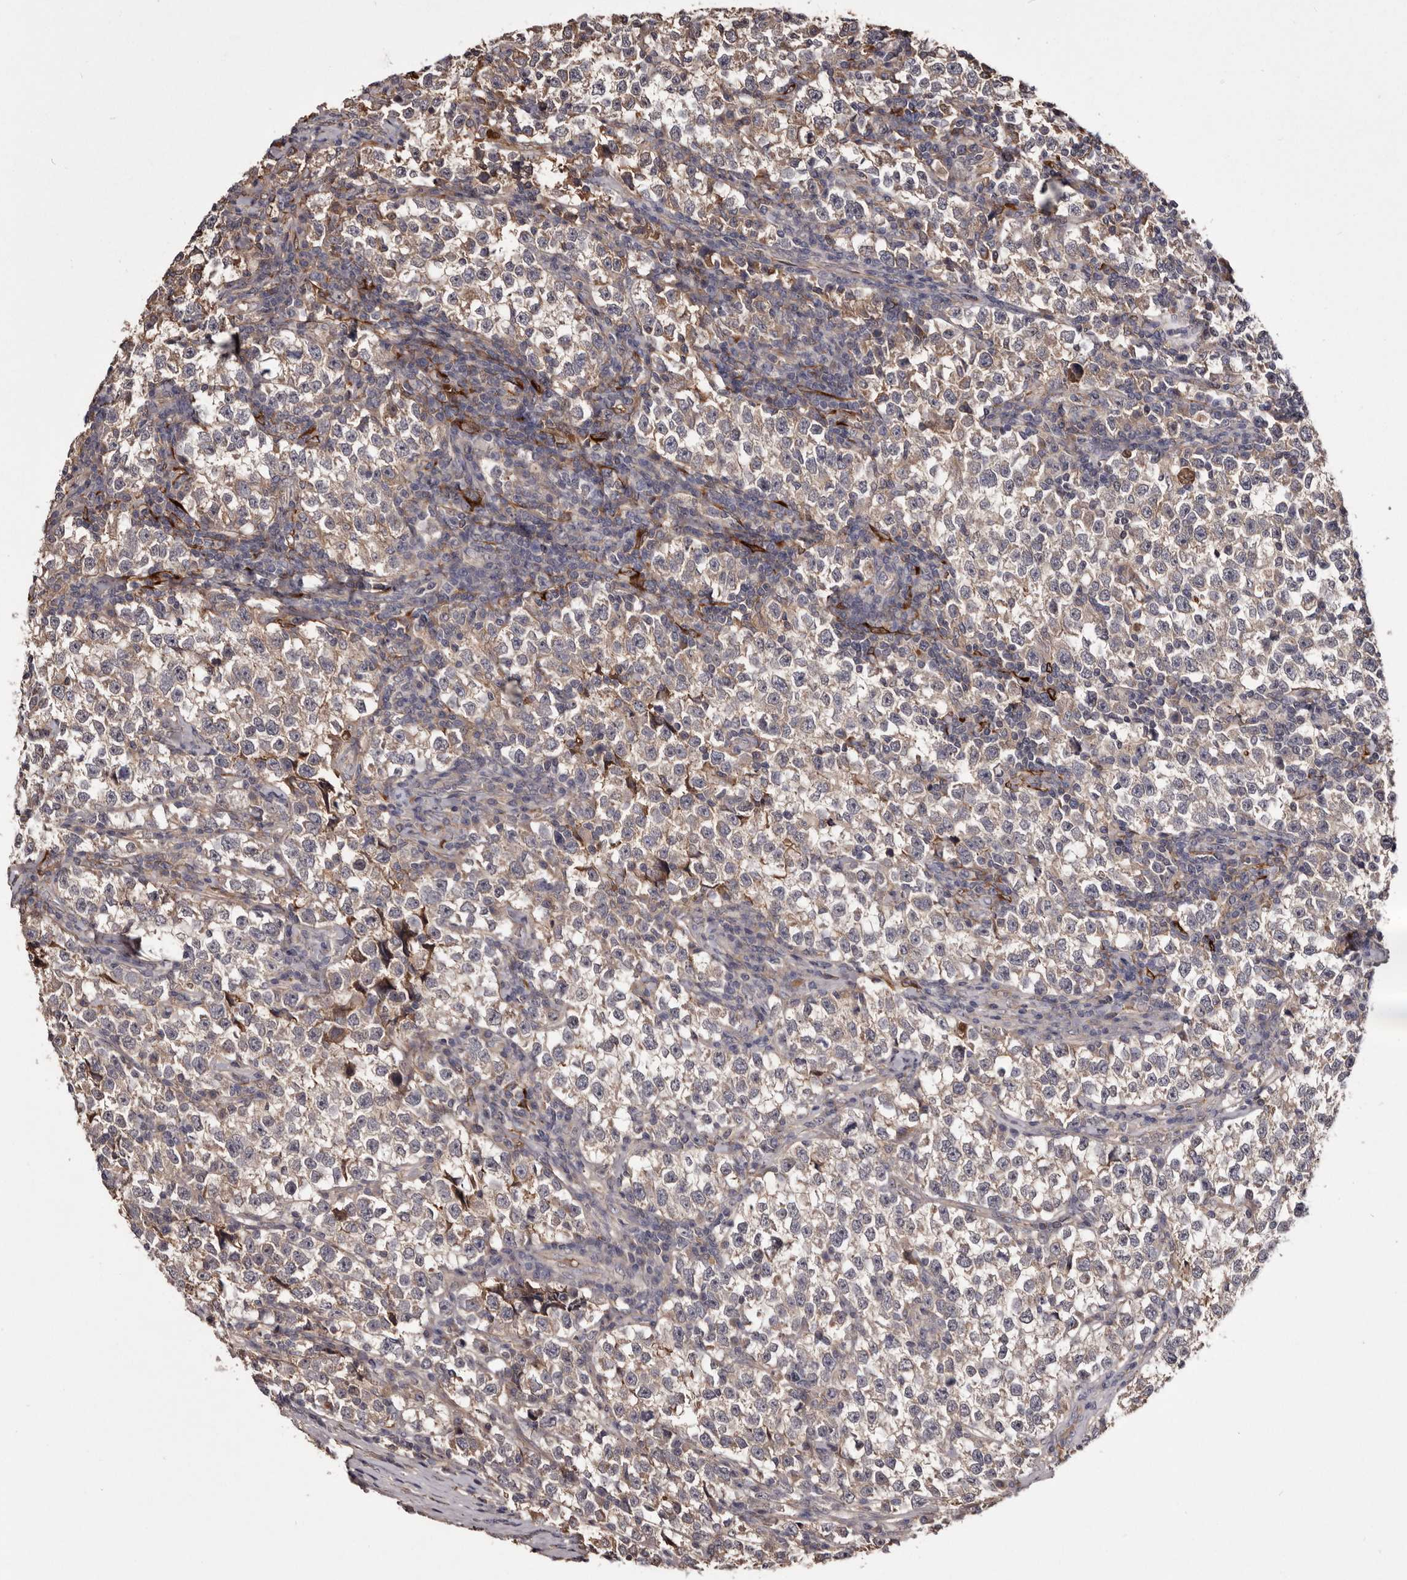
{"staining": {"intensity": "weak", "quantity": "<25%", "location": "cytoplasmic/membranous"}, "tissue": "testis cancer", "cell_type": "Tumor cells", "image_type": "cancer", "snomed": [{"axis": "morphology", "description": "Normal tissue, NOS"}, {"axis": "morphology", "description": "Seminoma, NOS"}, {"axis": "topography", "description": "Testis"}], "caption": "Immunohistochemistry (IHC) photomicrograph of human testis cancer (seminoma) stained for a protein (brown), which exhibits no positivity in tumor cells. (Brightfield microscopy of DAB (3,3'-diaminobenzidine) immunohistochemistry at high magnification).", "gene": "CYP1B1", "patient": {"sex": "male", "age": 43}}